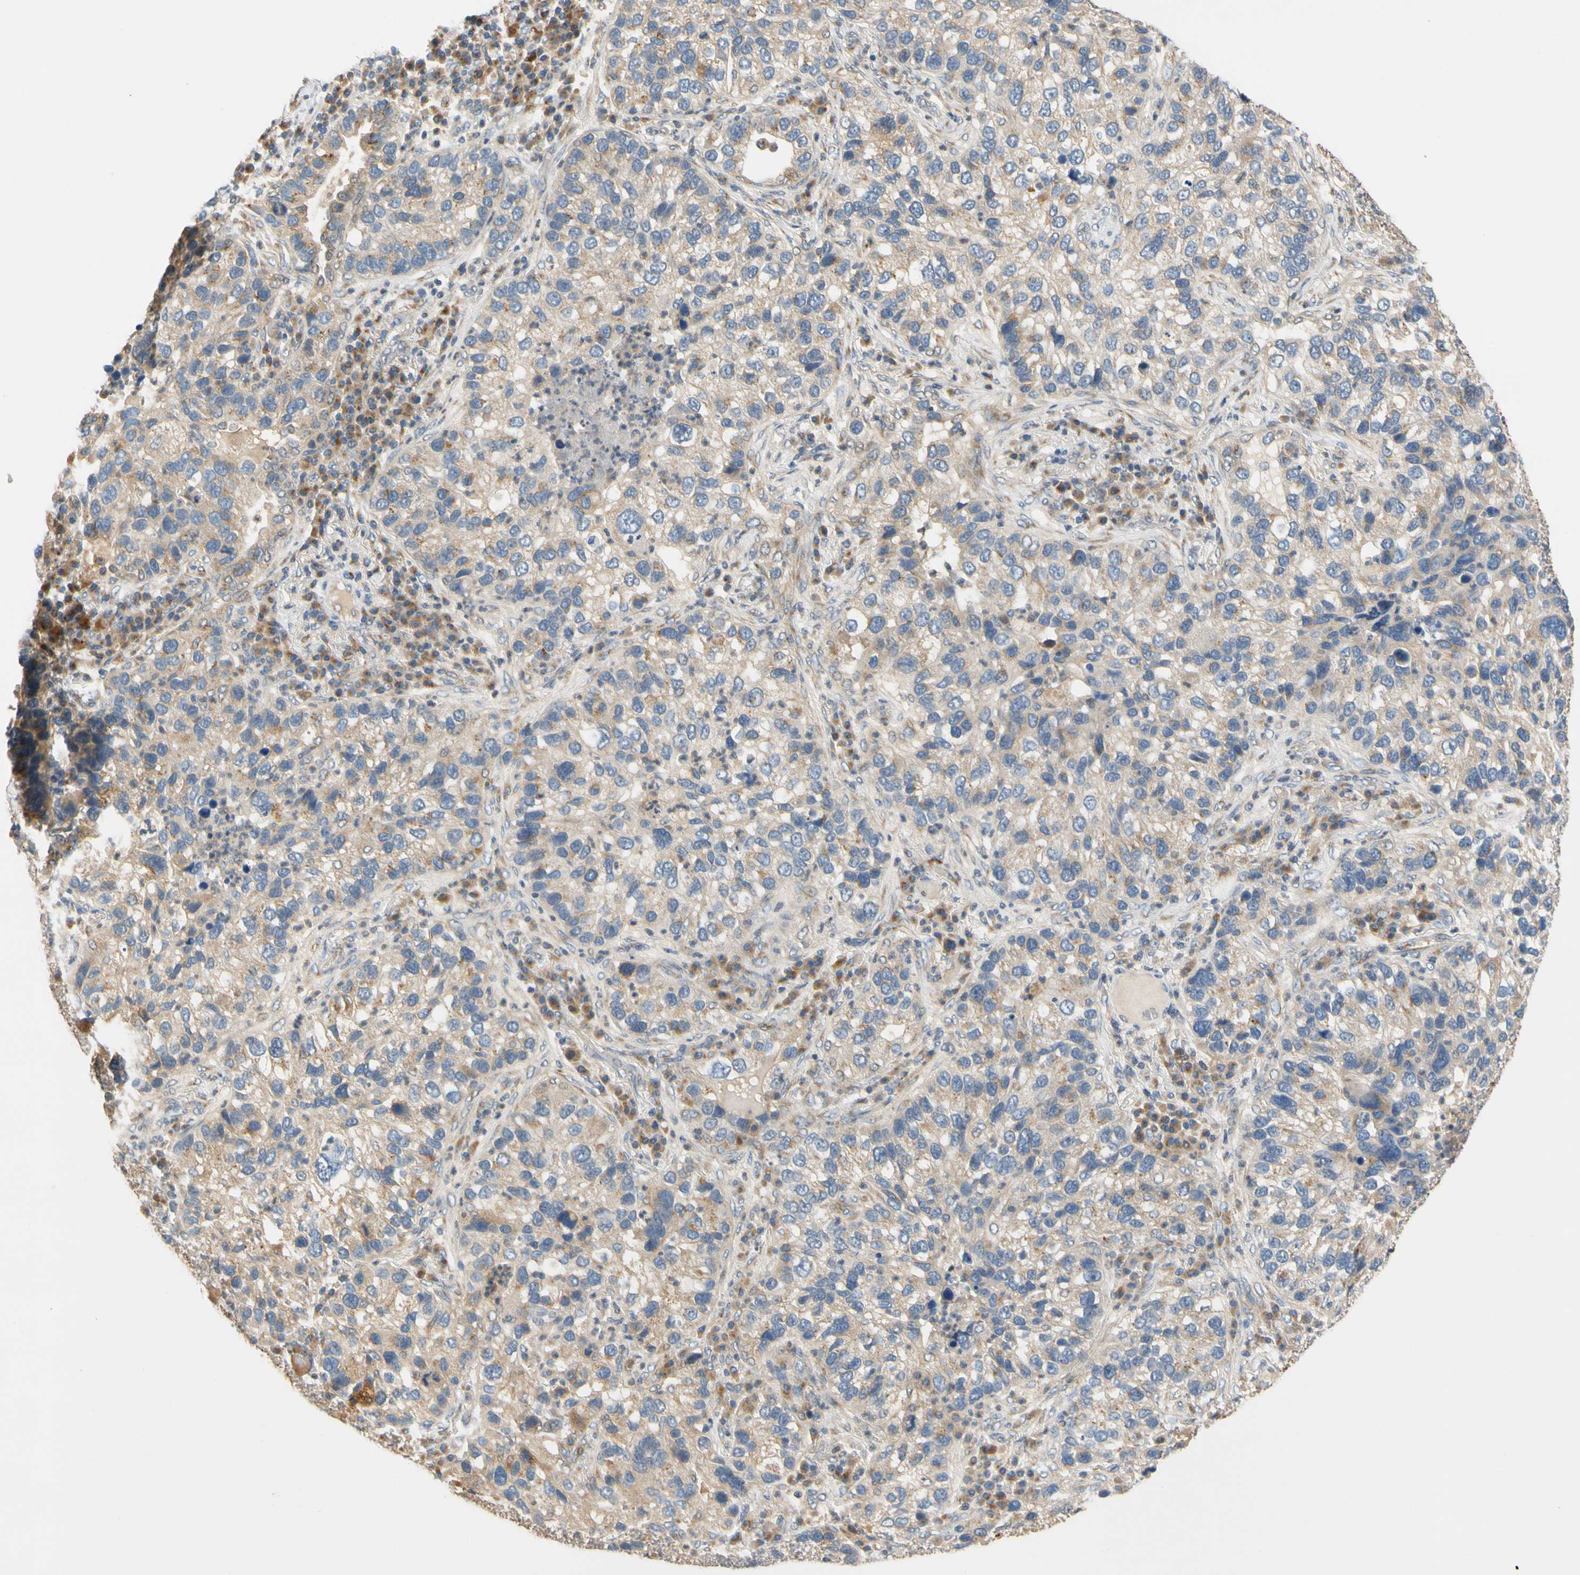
{"staining": {"intensity": "weak", "quantity": "25%-75%", "location": "cytoplasmic/membranous"}, "tissue": "lung cancer", "cell_type": "Tumor cells", "image_type": "cancer", "snomed": [{"axis": "morphology", "description": "Normal tissue, NOS"}, {"axis": "morphology", "description": "Adenocarcinoma, NOS"}, {"axis": "topography", "description": "Bronchus"}, {"axis": "topography", "description": "Lung"}], "caption": "Immunohistochemistry of human lung cancer displays low levels of weak cytoplasmic/membranous expression in about 25%-75% of tumor cells. (brown staining indicates protein expression, while blue staining denotes nuclei).", "gene": "GPSM2", "patient": {"sex": "male", "age": 54}}